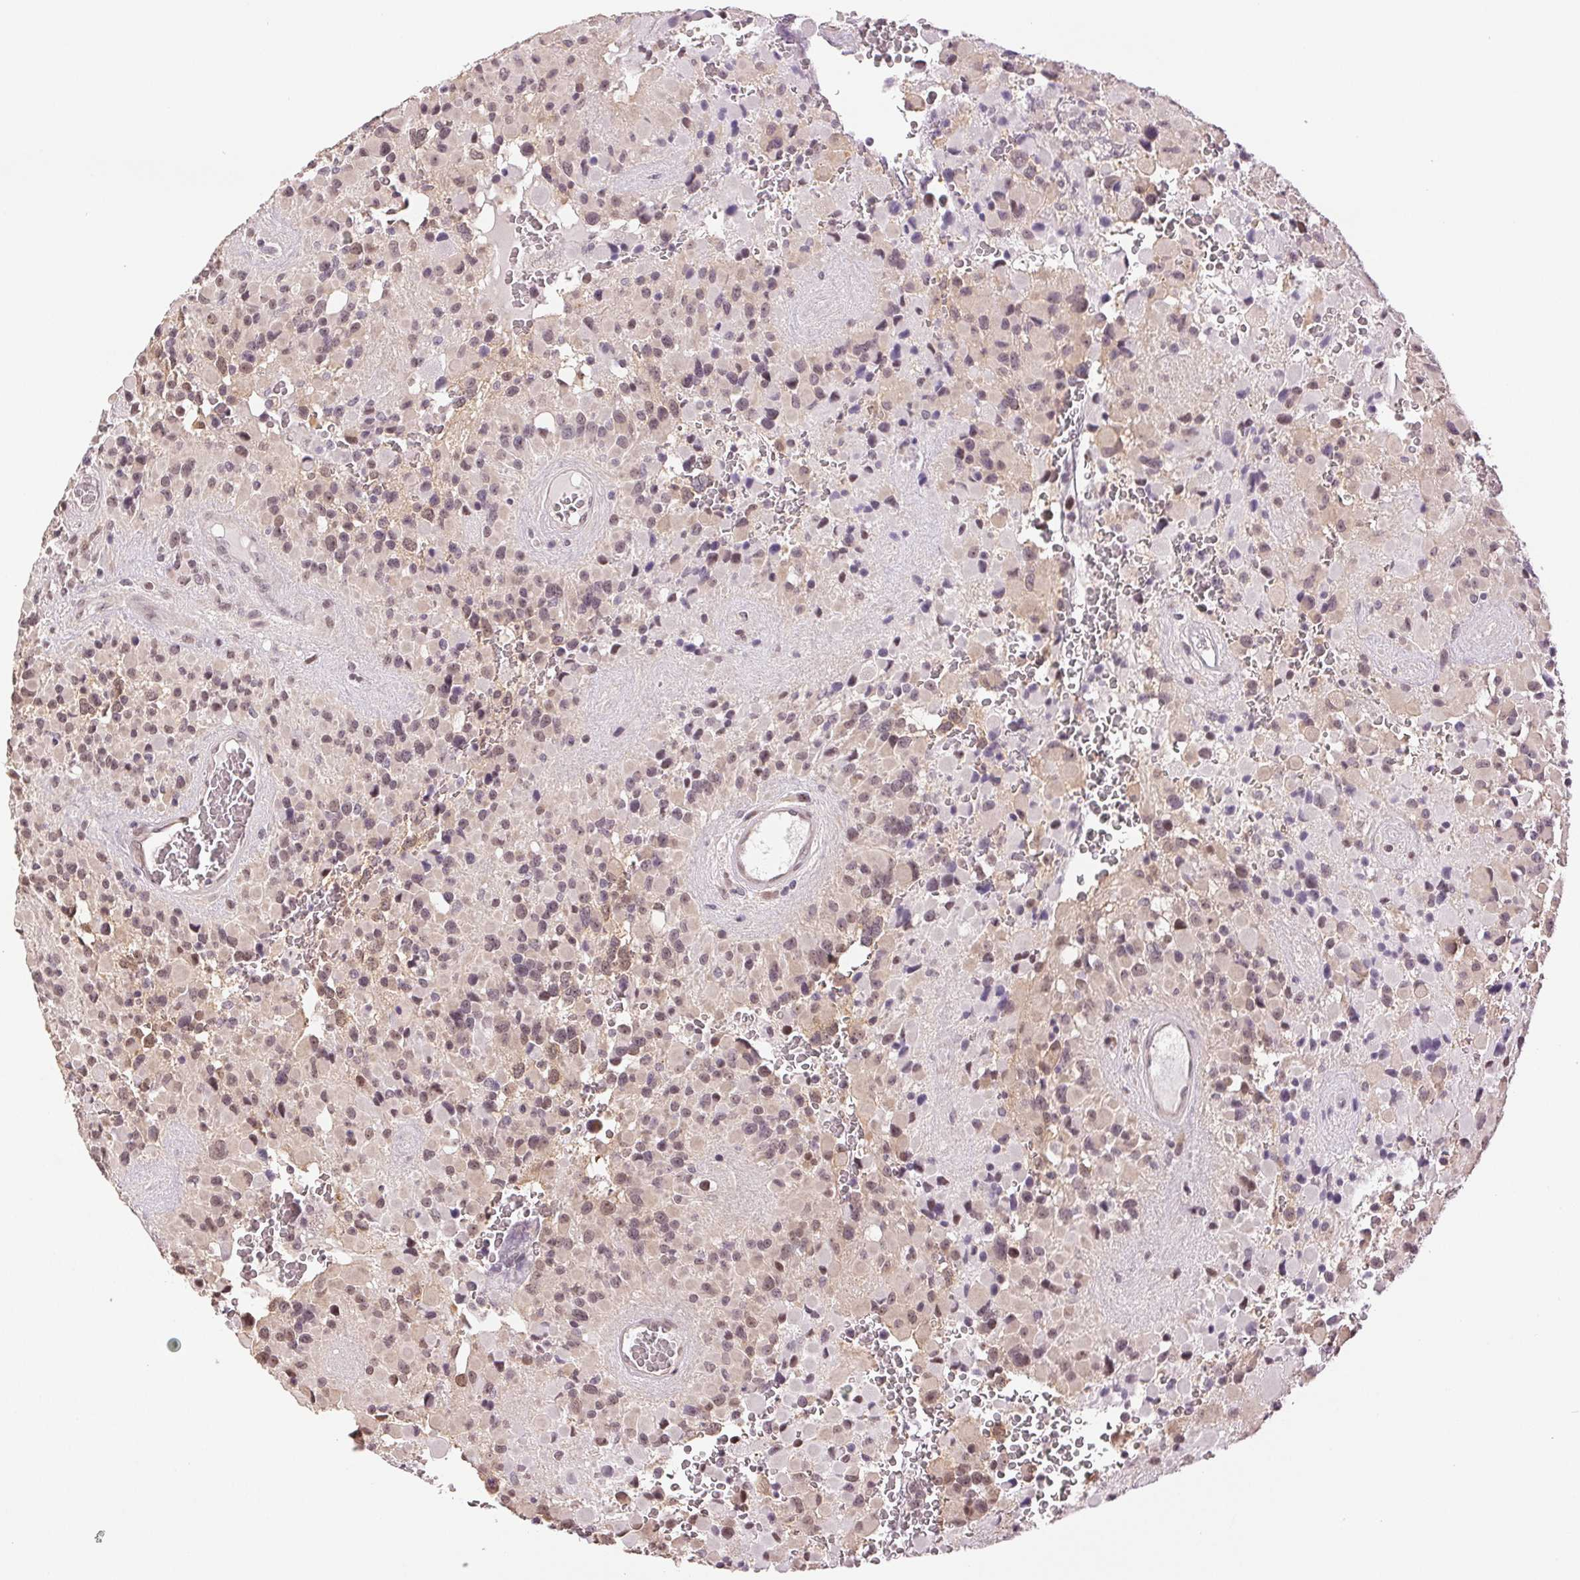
{"staining": {"intensity": "weak", "quantity": "25%-75%", "location": "nuclear"}, "tissue": "glioma", "cell_type": "Tumor cells", "image_type": "cancer", "snomed": [{"axis": "morphology", "description": "Glioma, malignant, High grade"}, {"axis": "topography", "description": "Brain"}], "caption": "High-grade glioma (malignant) stained with a brown dye reveals weak nuclear positive positivity in about 25%-75% of tumor cells.", "gene": "PLCB1", "patient": {"sex": "female", "age": 40}}